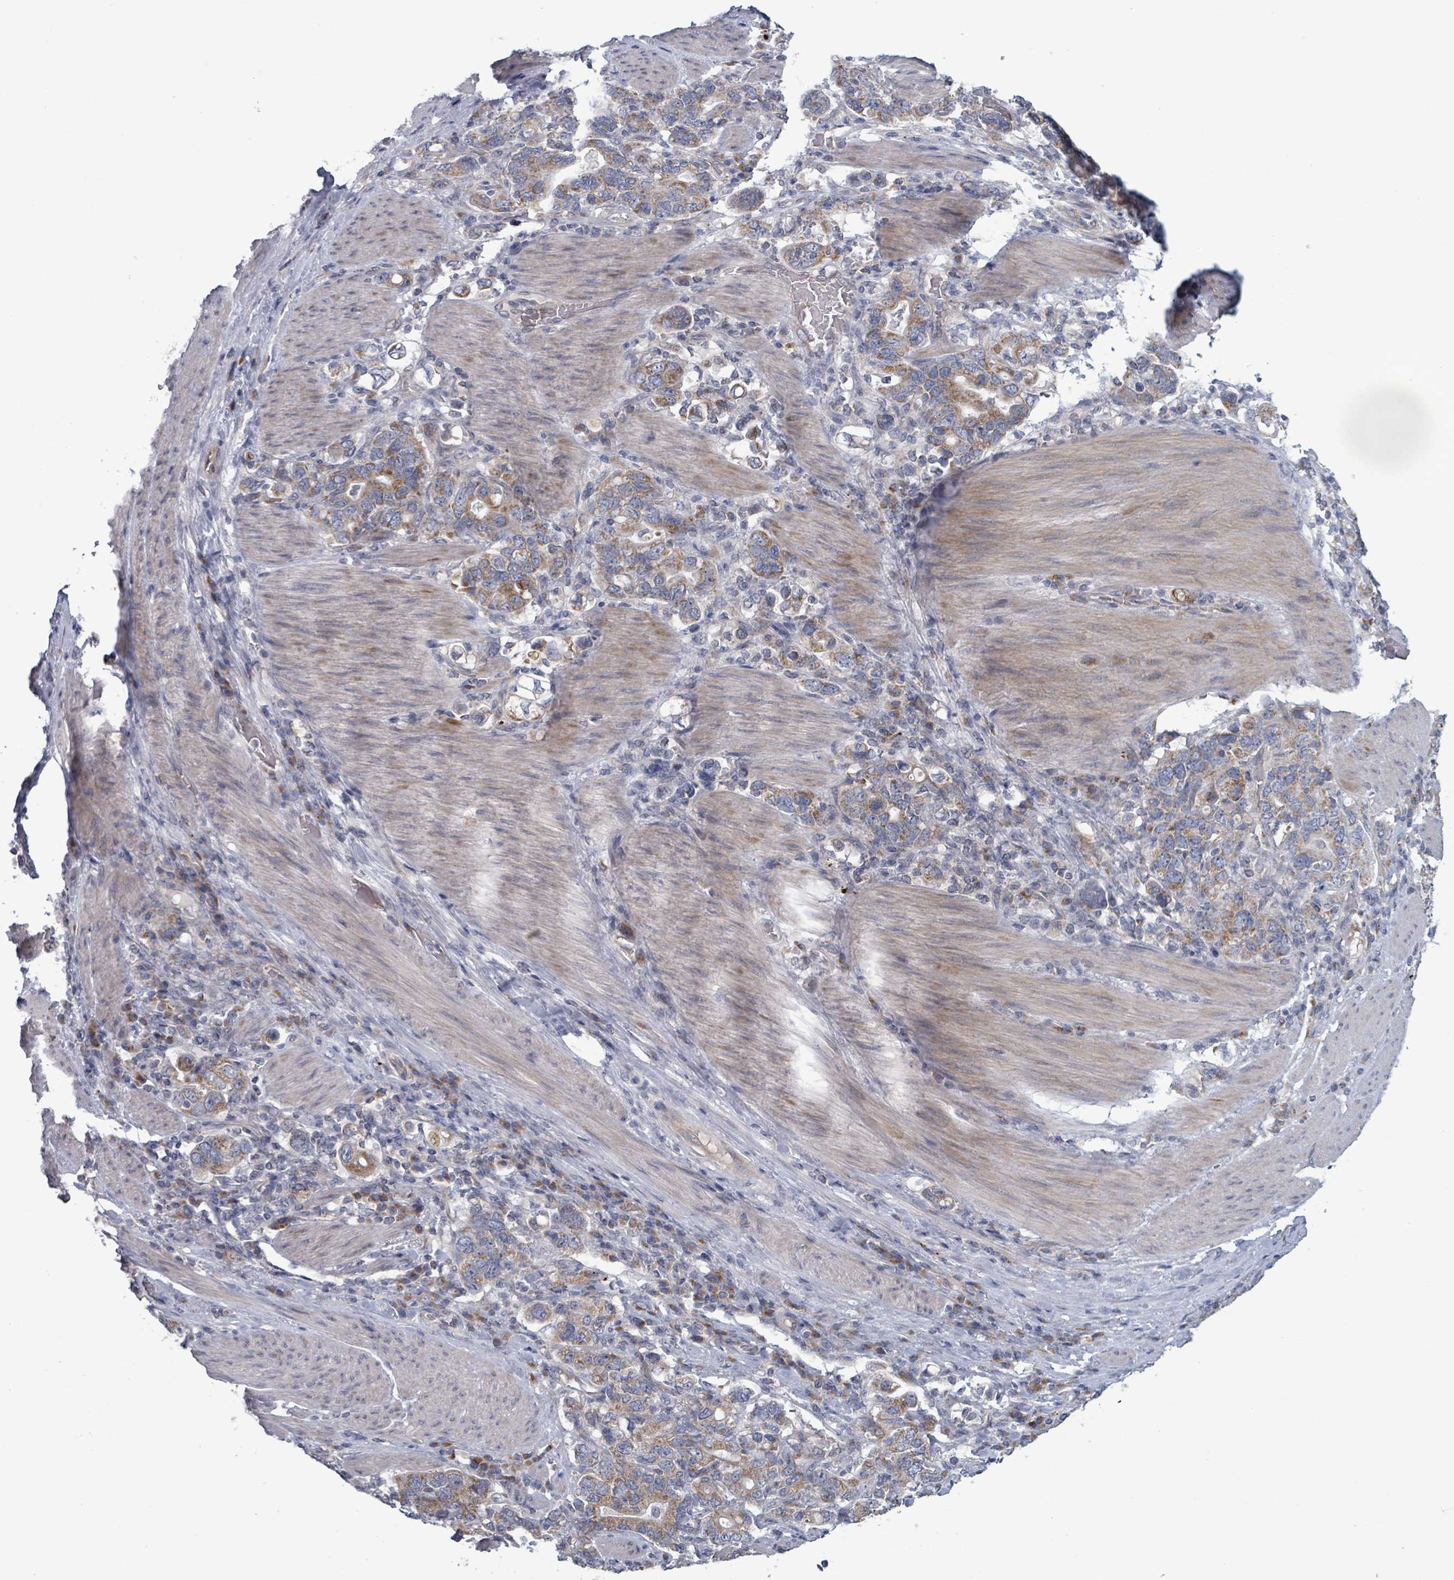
{"staining": {"intensity": "moderate", "quantity": ">75%", "location": "cytoplasmic/membranous"}, "tissue": "stomach cancer", "cell_type": "Tumor cells", "image_type": "cancer", "snomed": [{"axis": "morphology", "description": "Adenocarcinoma, NOS"}, {"axis": "topography", "description": "Stomach, upper"}, {"axis": "topography", "description": "Stomach"}], "caption": "High-magnification brightfield microscopy of adenocarcinoma (stomach) stained with DAB (brown) and counterstained with hematoxylin (blue). tumor cells exhibit moderate cytoplasmic/membranous staining is identified in approximately>75% of cells.", "gene": "FKBP1A", "patient": {"sex": "male", "age": 62}}